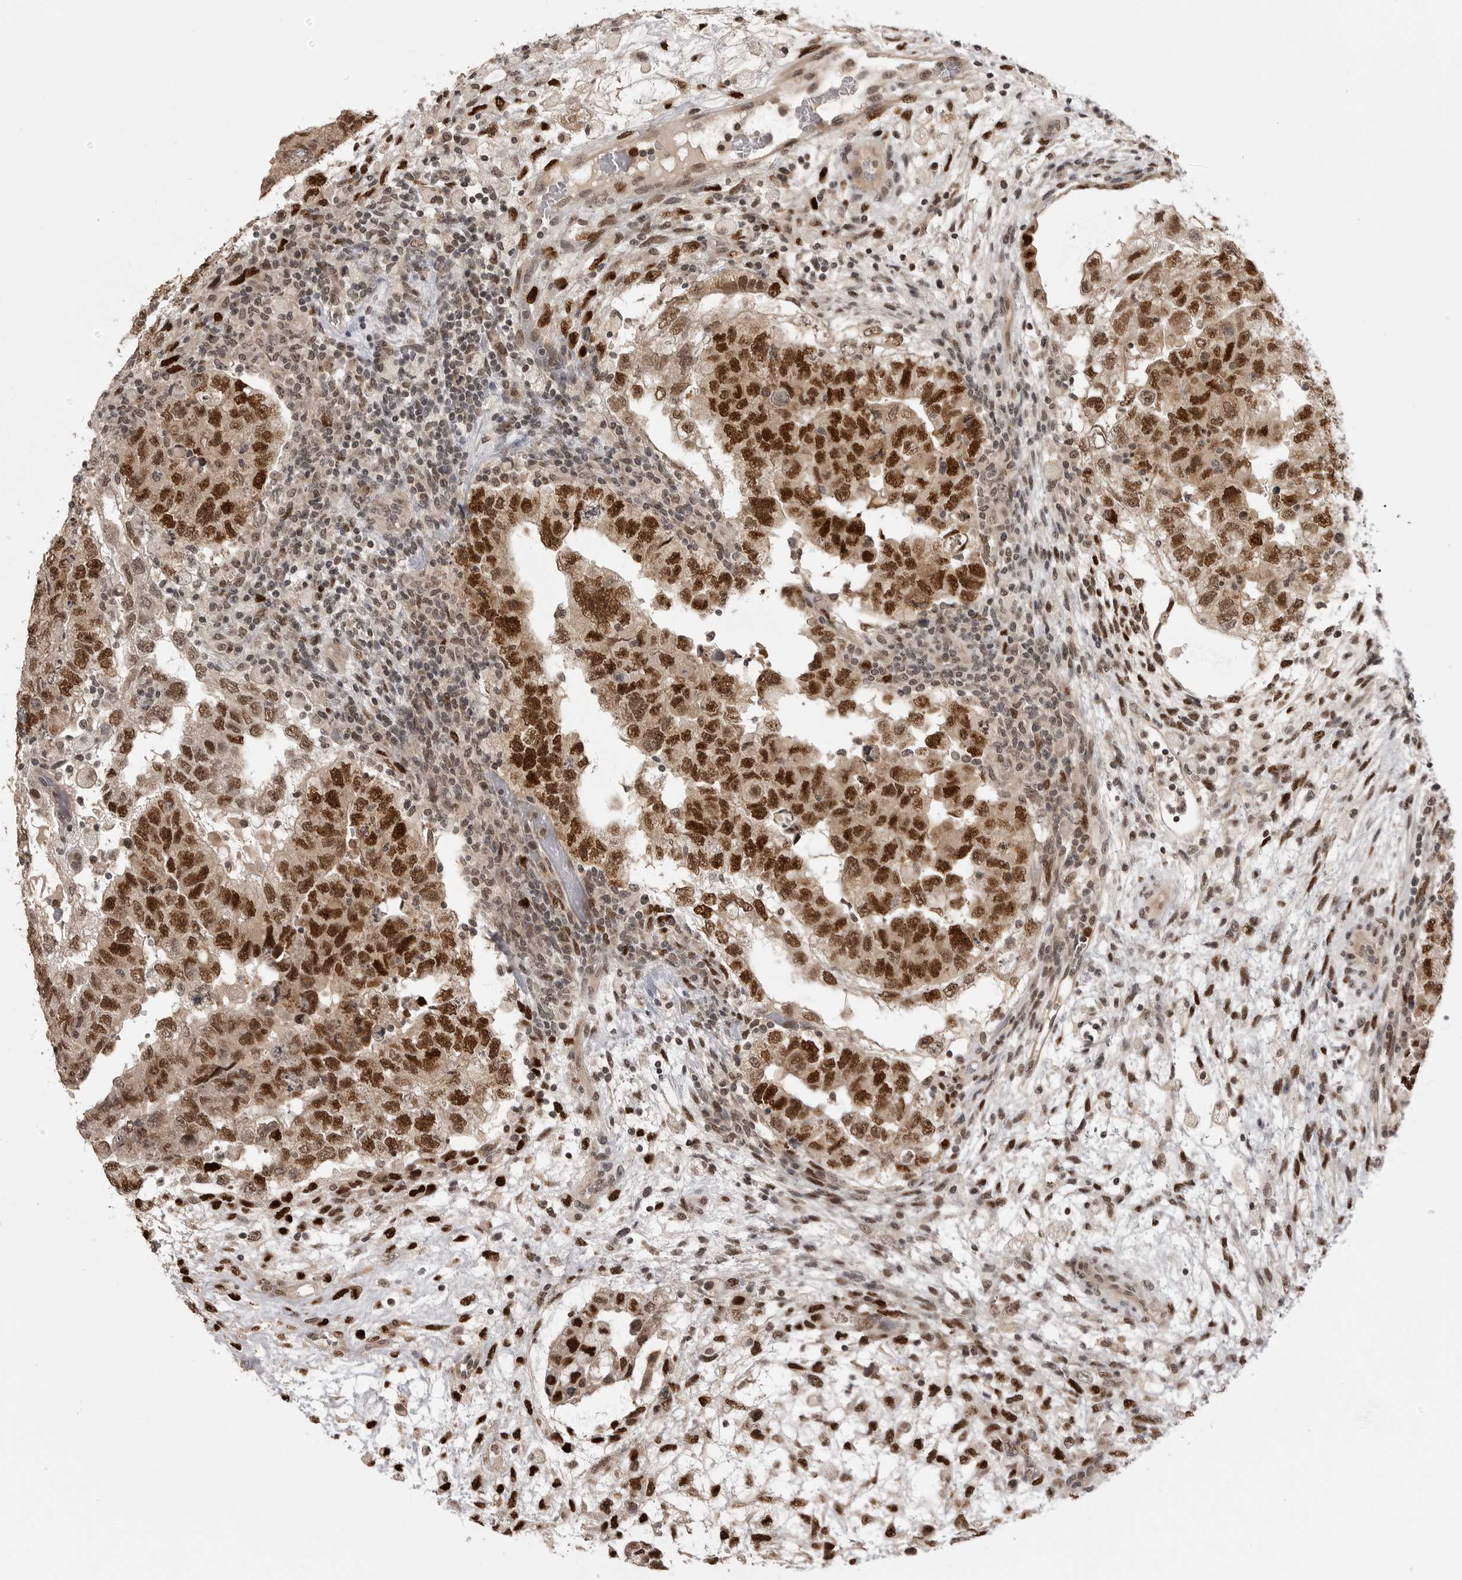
{"staining": {"intensity": "strong", "quantity": ">75%", "location": "cytoplasmic/membranous,nuclear"}, "tissue": "testis cancer", "cell_type": "Tumor cells", "image_type": "cancer", "snomed": [{"axis": "morphology", "description": "Carcinoma, Embryonal, NOS"}, {"axis": "topography", "description": "Testis"}], "caption": "Protein positivity by immunohistochemistry displays strong cytoplasmic/membranous and nuclear expression in approximately >75% of tumor cells in embryonal carcinoma (testis).", "gene": "PEG3", "patient": {"sex": "male", "age": 36}}